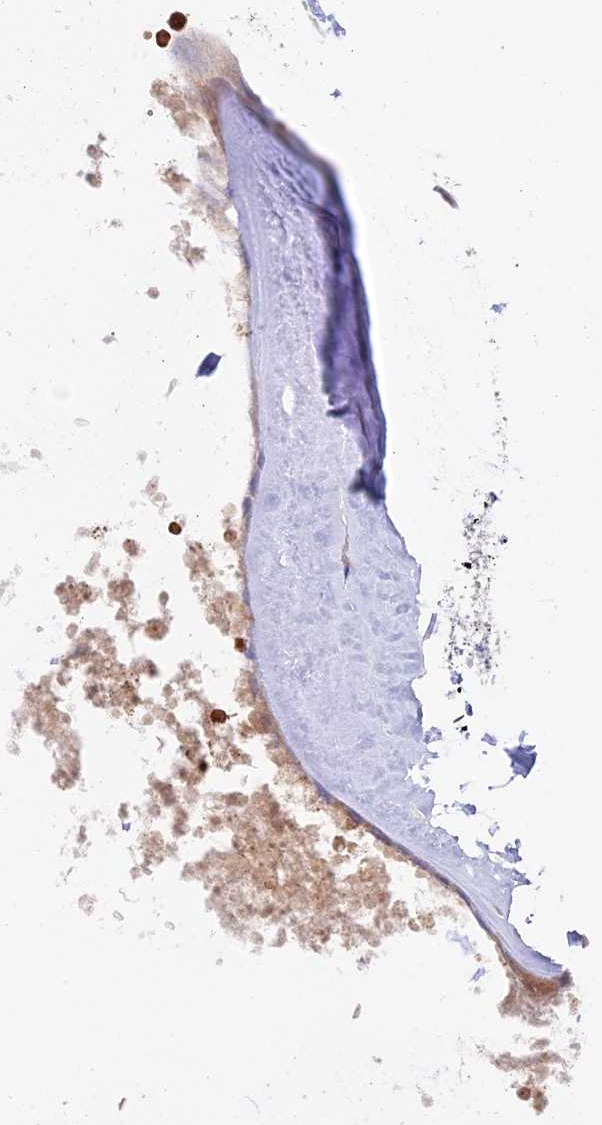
{"staining": {"intensity": "negative", "quantity": "none", "location": "none"}, "tissue": "breast cancer", "cell_type": "Tumor cells", "image_type": "cancer", "snomed": [{"axis": "morphology", "description": "Lobular carcinoma"}, {"axis": "topography", "description": "Breast"}], "caption": "This is a photomicrograph of IHC staining of breast cancer (lobular carcinoma), which shows no positivity in tumor cells.", "gene": "ADAT1", "patient": {"sex": "female", "age": 47}}